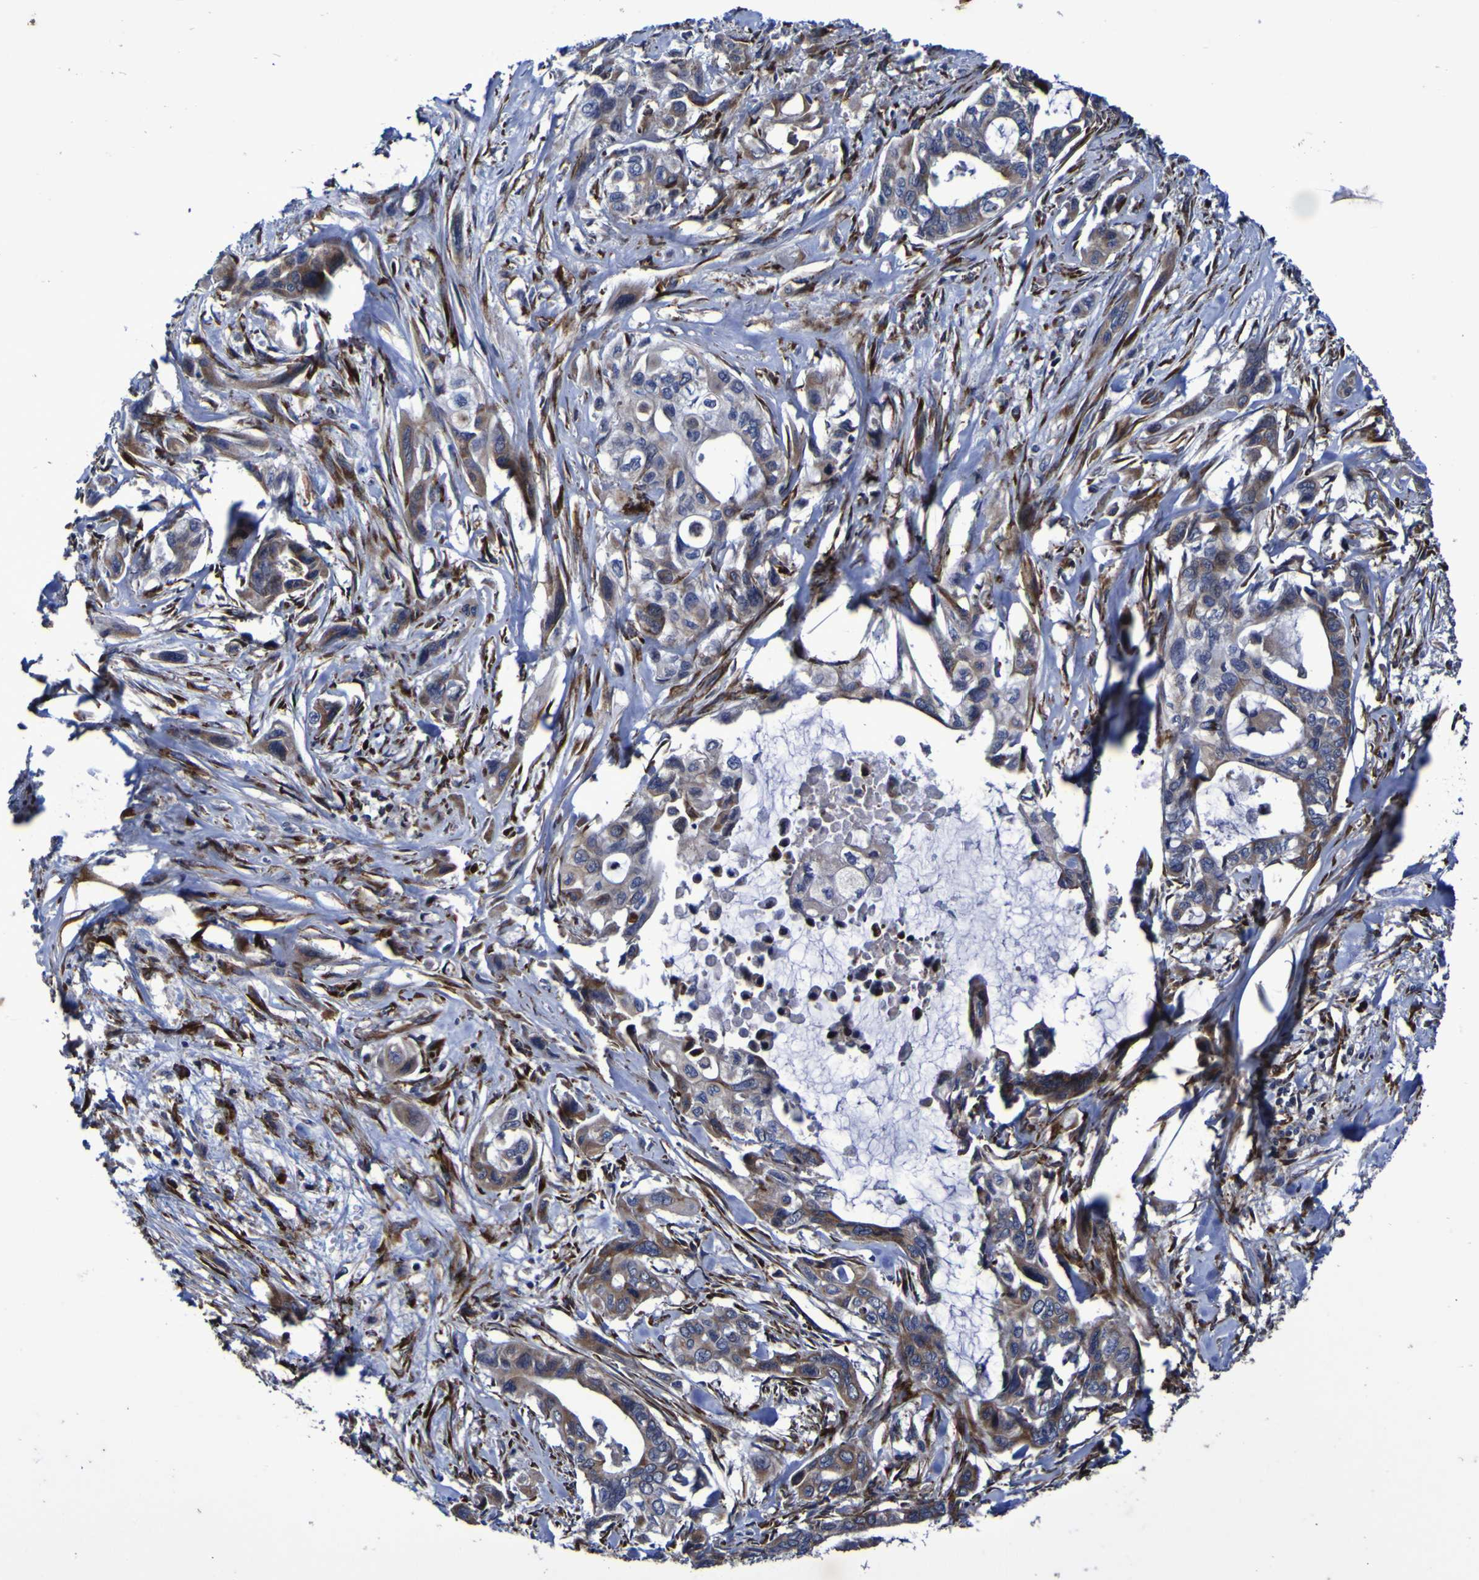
{"staining": {"intensity": "moderate", "quantity": "25%-75%", "location": "cytoplasmic/membranous"}, "tissue": "pancreatic cancer", "cell_type": "Tumor cells", "image_type": "cancer", "snomed": [{"axis": "morphology", "description": "Adenocarcinoma, NOS"}, {"axis": "topography", "description": "Pancreas"}], "caption": "Immunohistochemical staining of adenocarcinoma (pancreatic) demonstrates moderate cytoplasmic/membranous protein expression in approximately 25%-75% of tumor cells. The protein of interest is stained brown, and the nuclei are stained in blue (DAB IHC with brightfield microscopy, high magnification).", "gene": "P3H1", "patient": {"sex": "male", "age": 73}}